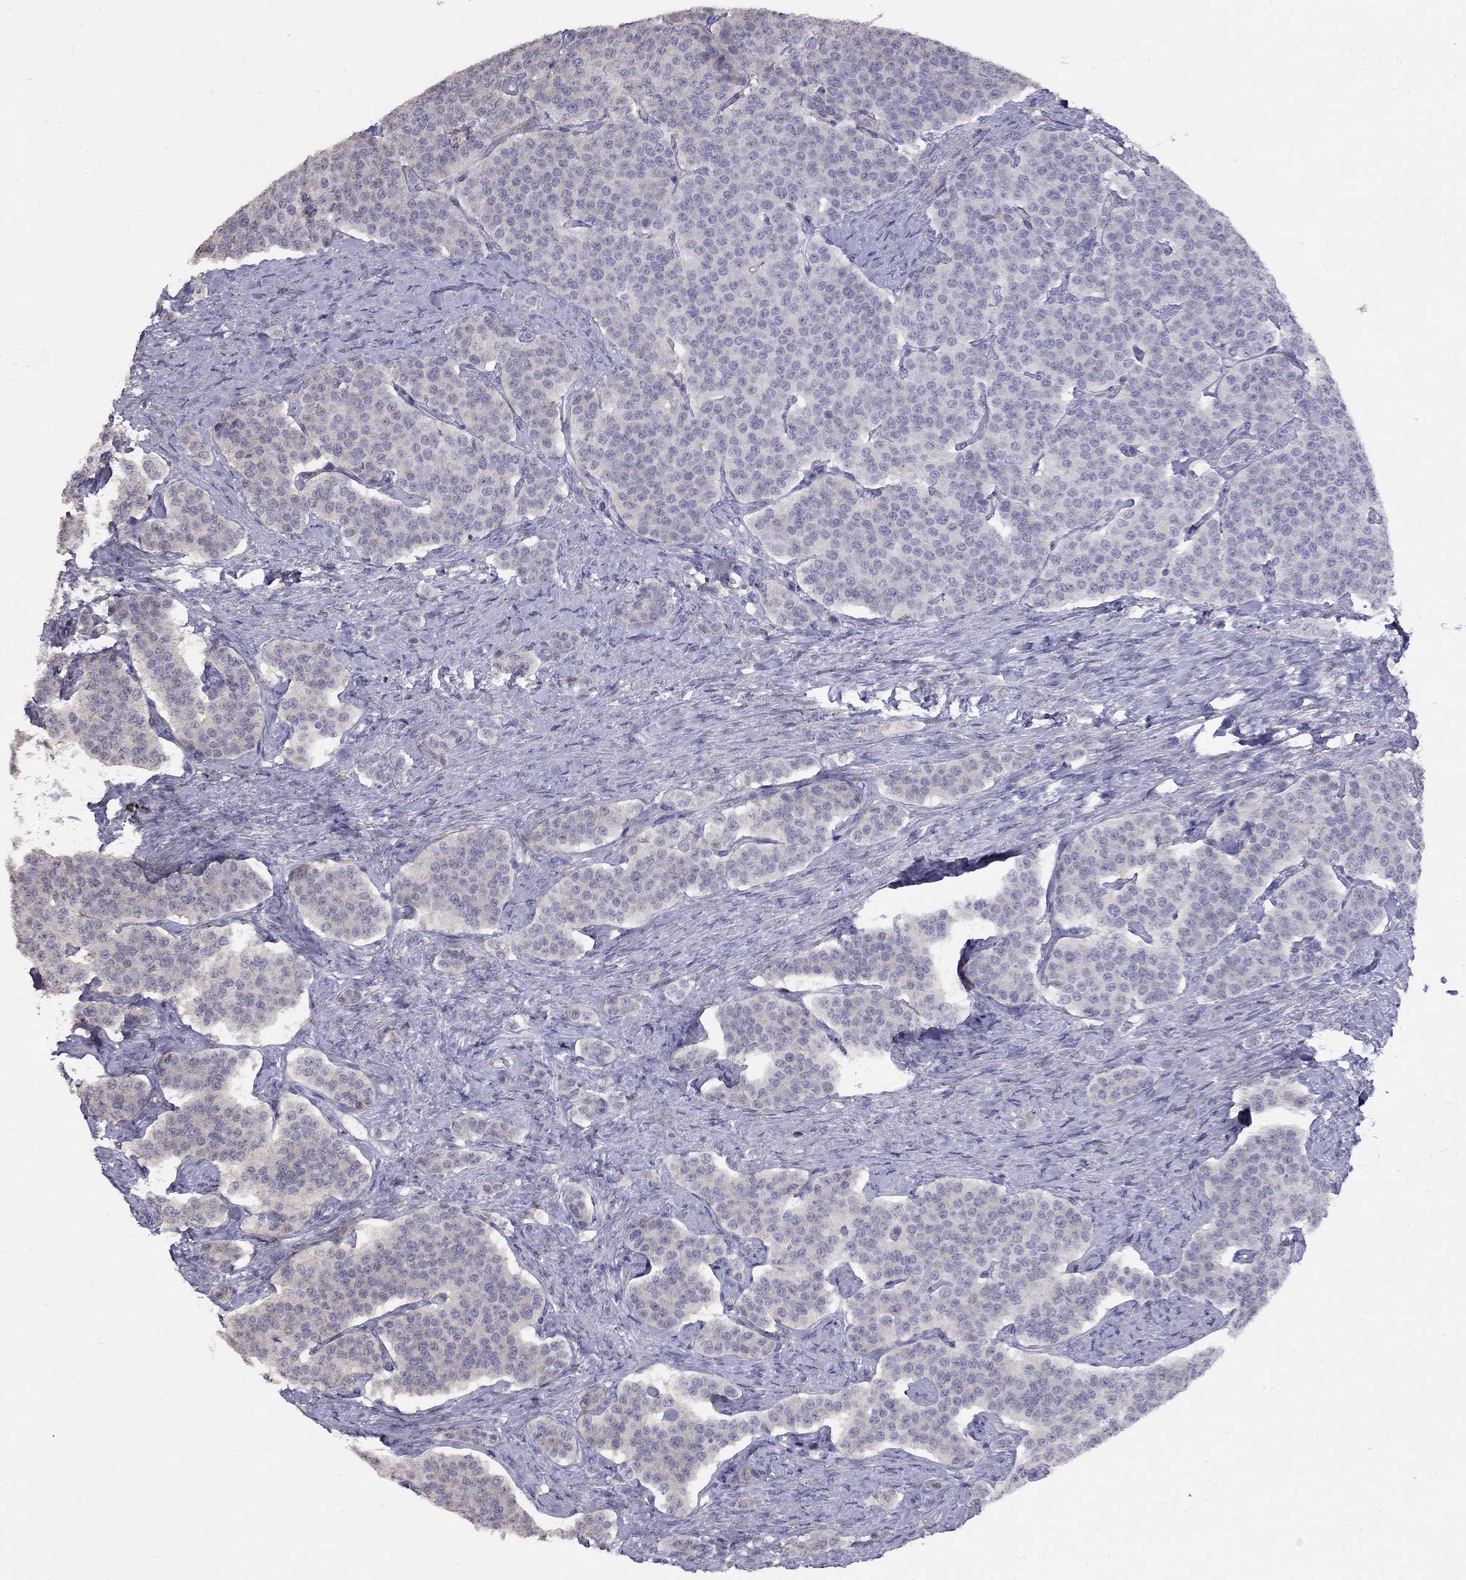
{"staining": {"intensity": "negative", "quantity": "none", "location": "none"}, "tissue": "carcinoid", "cell_type": "Tumor cells", "image_type": "cancer", "snomed": [{"axis": "morphology", "description": "Carcinoid, malignant, NOS"}, {"axis": "topography", "description": "Small intestine"}], "caption": "A photomicrograph of carcinoid stained for a protein exhibits no brown staining in tumor cells.", "gene": "MAGEB4", "patient": {"sex": "female", "age": 58}}